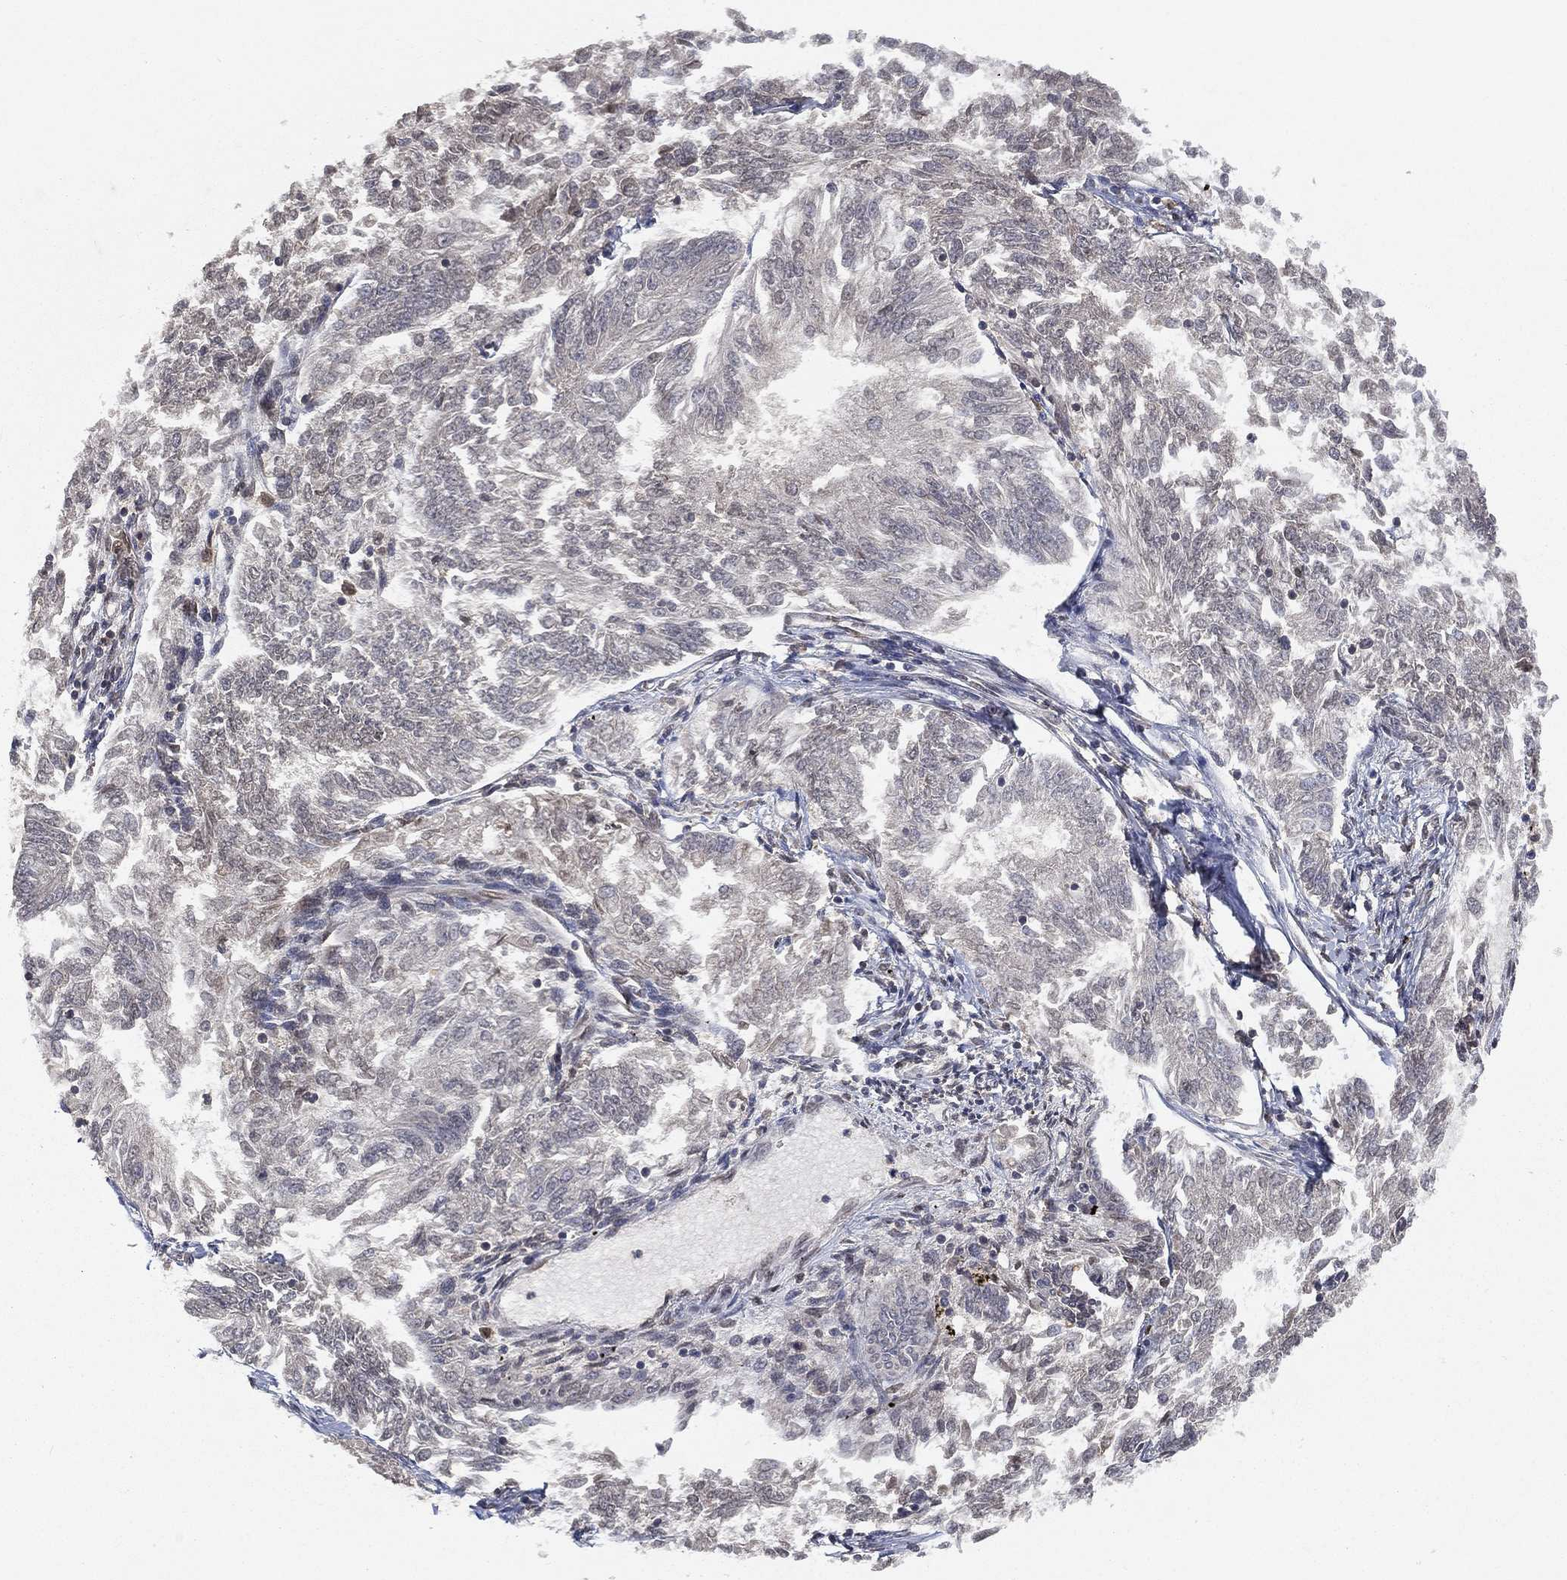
{"staining": {"intensity": "negative", "quantity": "none", "location": "none"}, "tissue": "endometrial cancer", "cell_type": "Tumor cells", "image_type": "cancer", "snomed": [{"axis": "morphology", "description": "Adenocarcinoma, NOS"}, {"axis": "topography", "description": "Endometrium"}], "caption": "Endometrial adenocarcinoma stained for a protein using IHC displays no staining tumor cells.", "gene": "UBA5", "patient": {"sex": "female", "age": 58}}